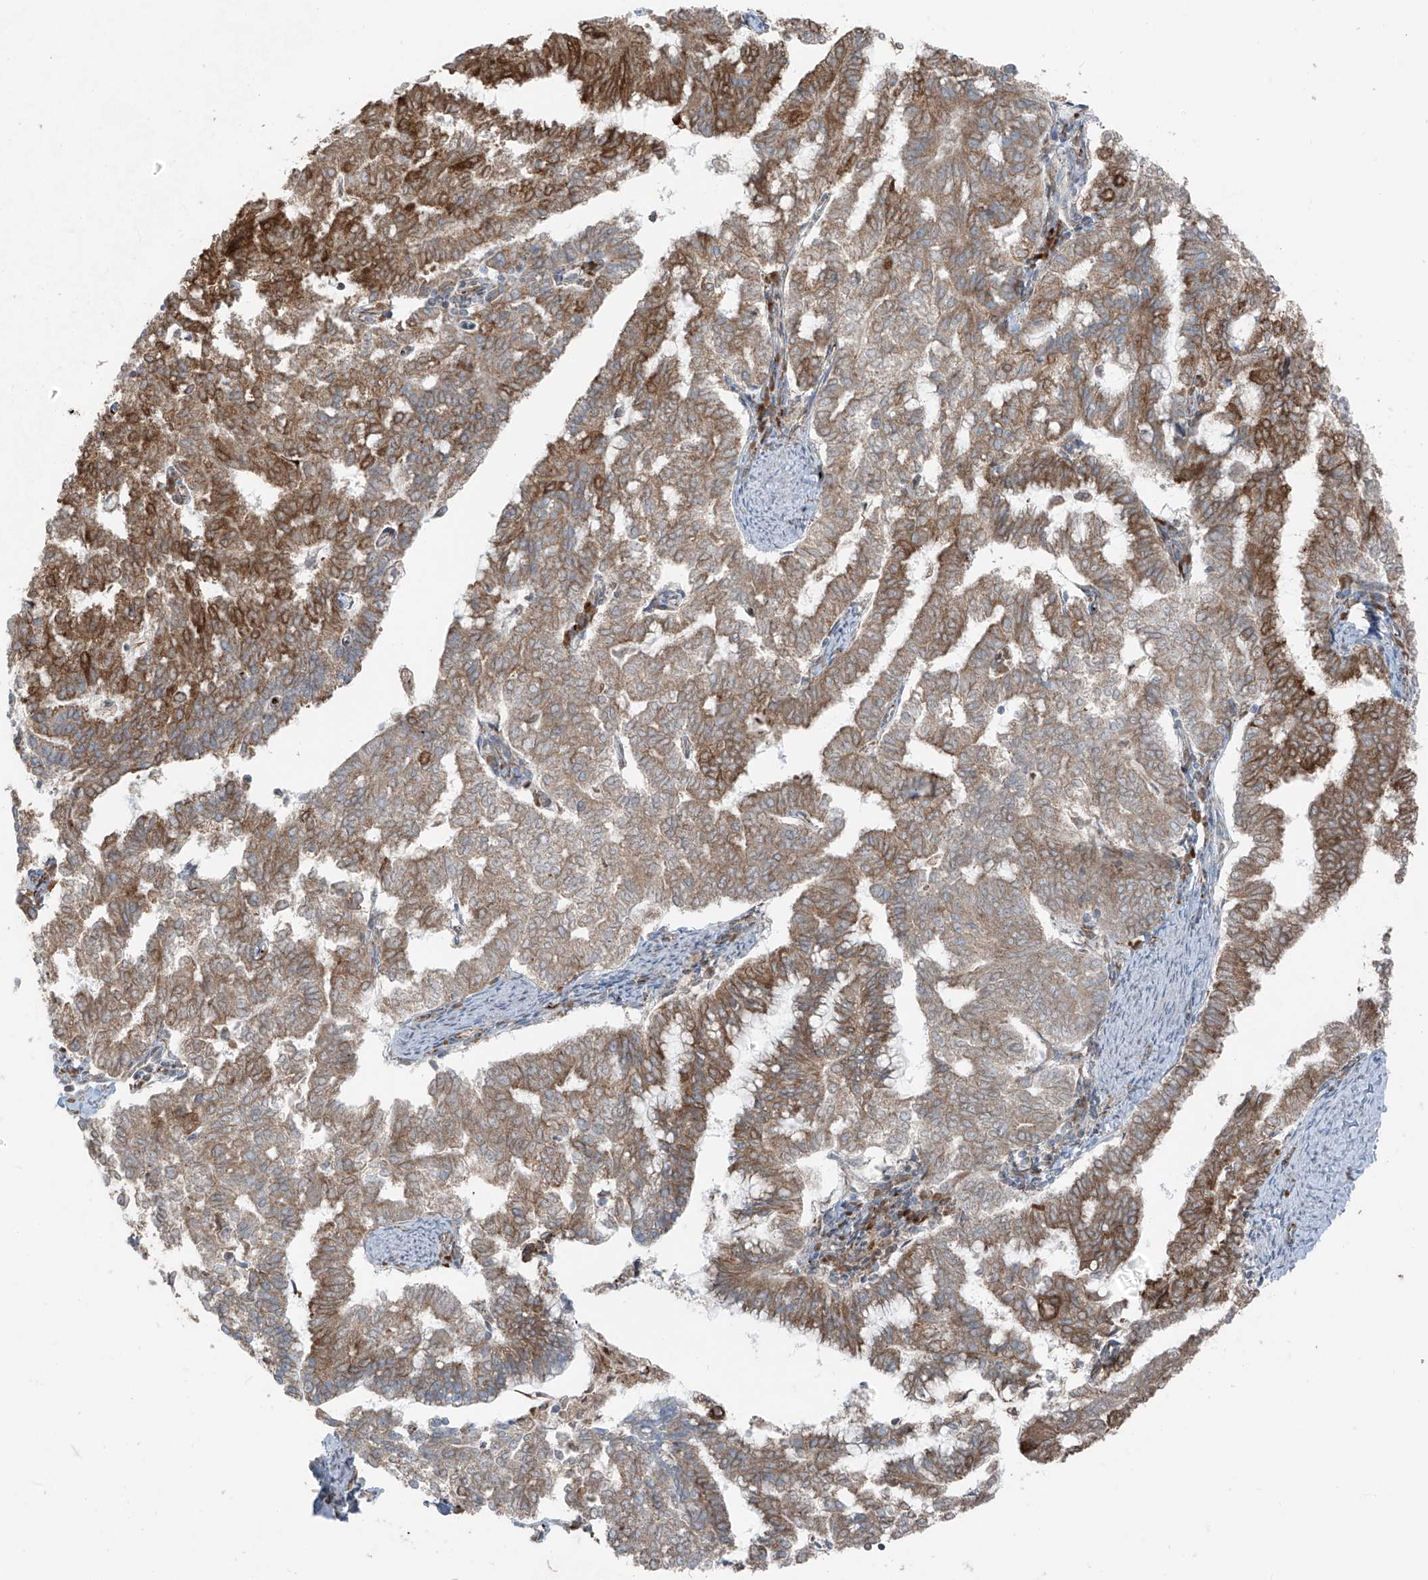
{"staining": {"intensity": "moderate", "quantity": ">75%", "location": "cytoplasmic/membranous"}, "tissue": "endometrial cancer", "cell_type": "Tumor cells", "image_type": "cancer", "snomed": [{"axis": "morphology", "description": "Adenocarcinoma, NOS"}, {"axis": "topography", "description": "Endometrium"}], "caption": "IHC micrograph of neoplastic tissue: human endometrial cancer stained using IHC demonstrates medium levels of moderate protein expression localized specifically in the cytoplasmic/membranous of tumor cells, appearing as a cytoplasmic/membranous brown color.", "gene": "ERLEC1", "patient": {"sex": "female", "age": 79}}